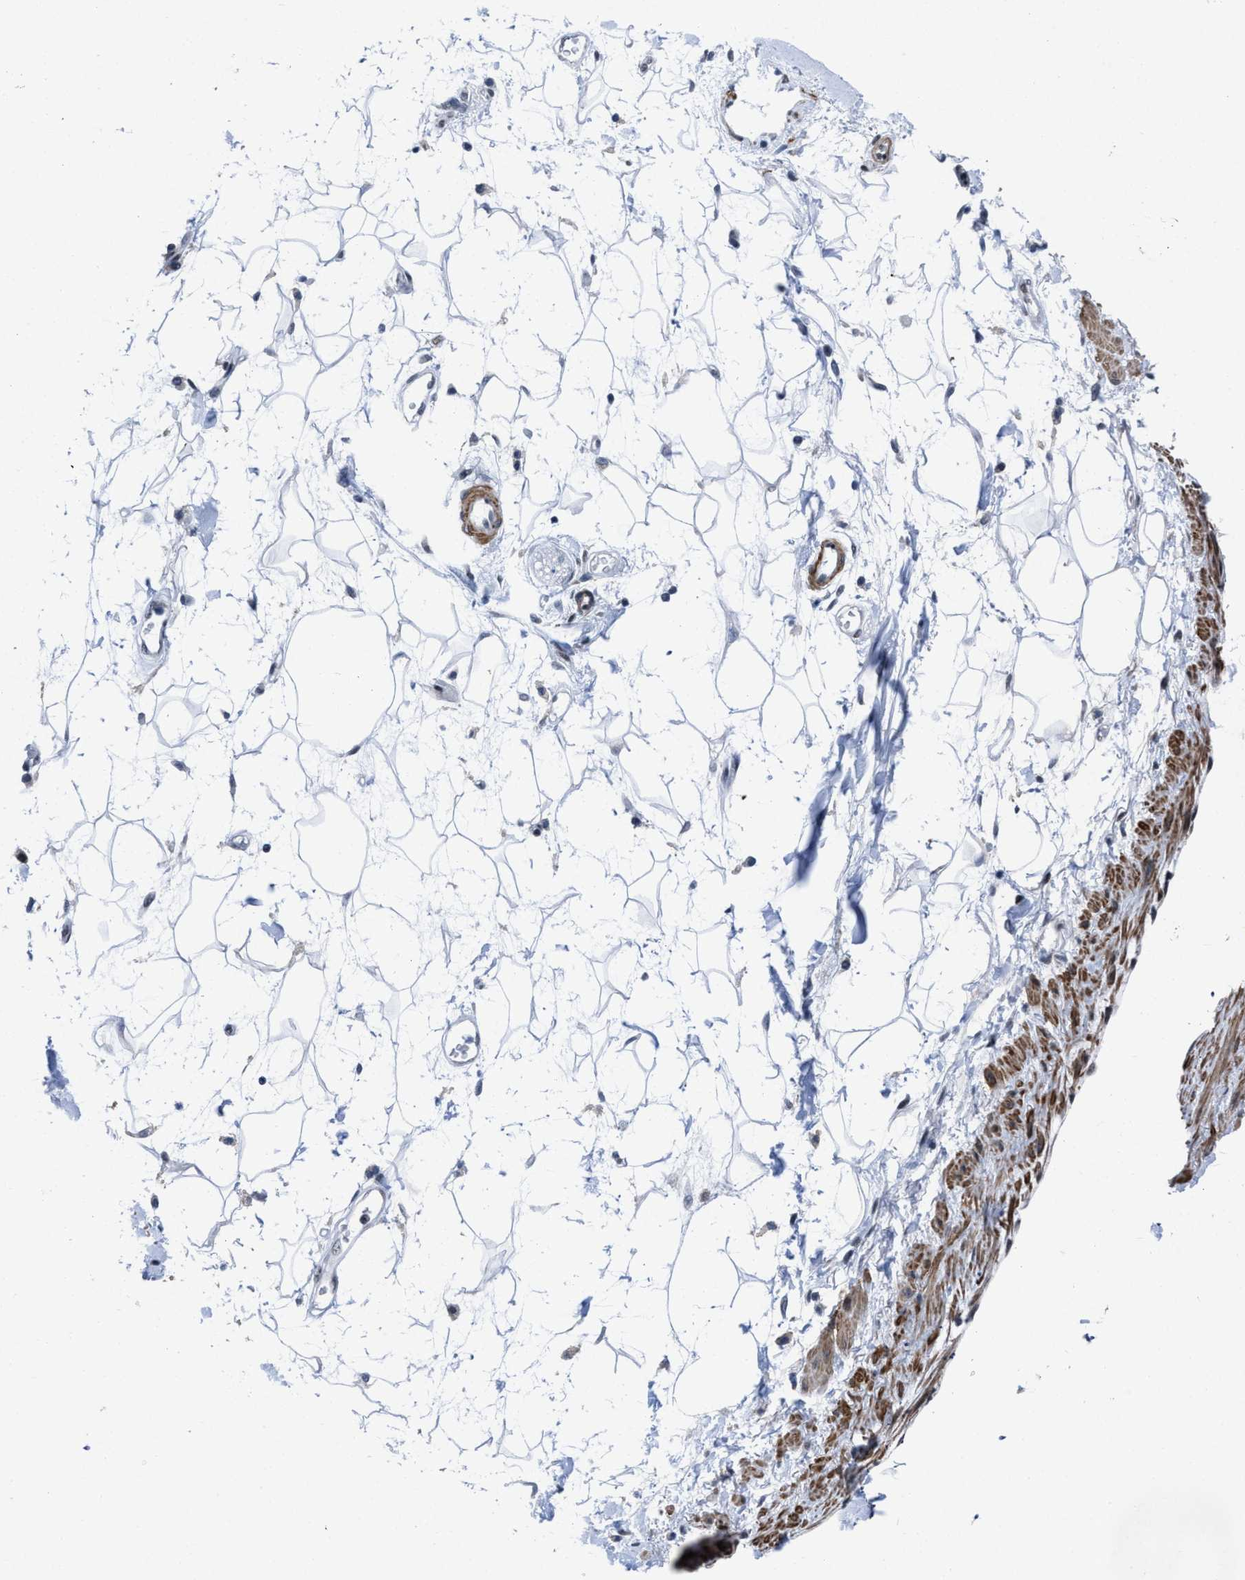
{"staining": {"intensity": "negative", "quantity": "none", "location": "none"}, "tissue": "adipose tissue", "cell_type": "Adipocytes", "image_type": "normal", "snomed": [{"axis": "morphology", "description": "Normal tissue, NOS"}, {"axis": "morphology", "description": "Adenocarcinoma, NOS"}, {"axis": "topography", "description": "Duodenum"}, {"axis": "topography", "description": "Peripheral nerve tissue"}], "caption": "Adipocytes show no significant positivity in unremarkable adipose tissue. Nuclei are stained in blue.", "gene": "ID3", "patient": {"sex": "female", "age": 60}}